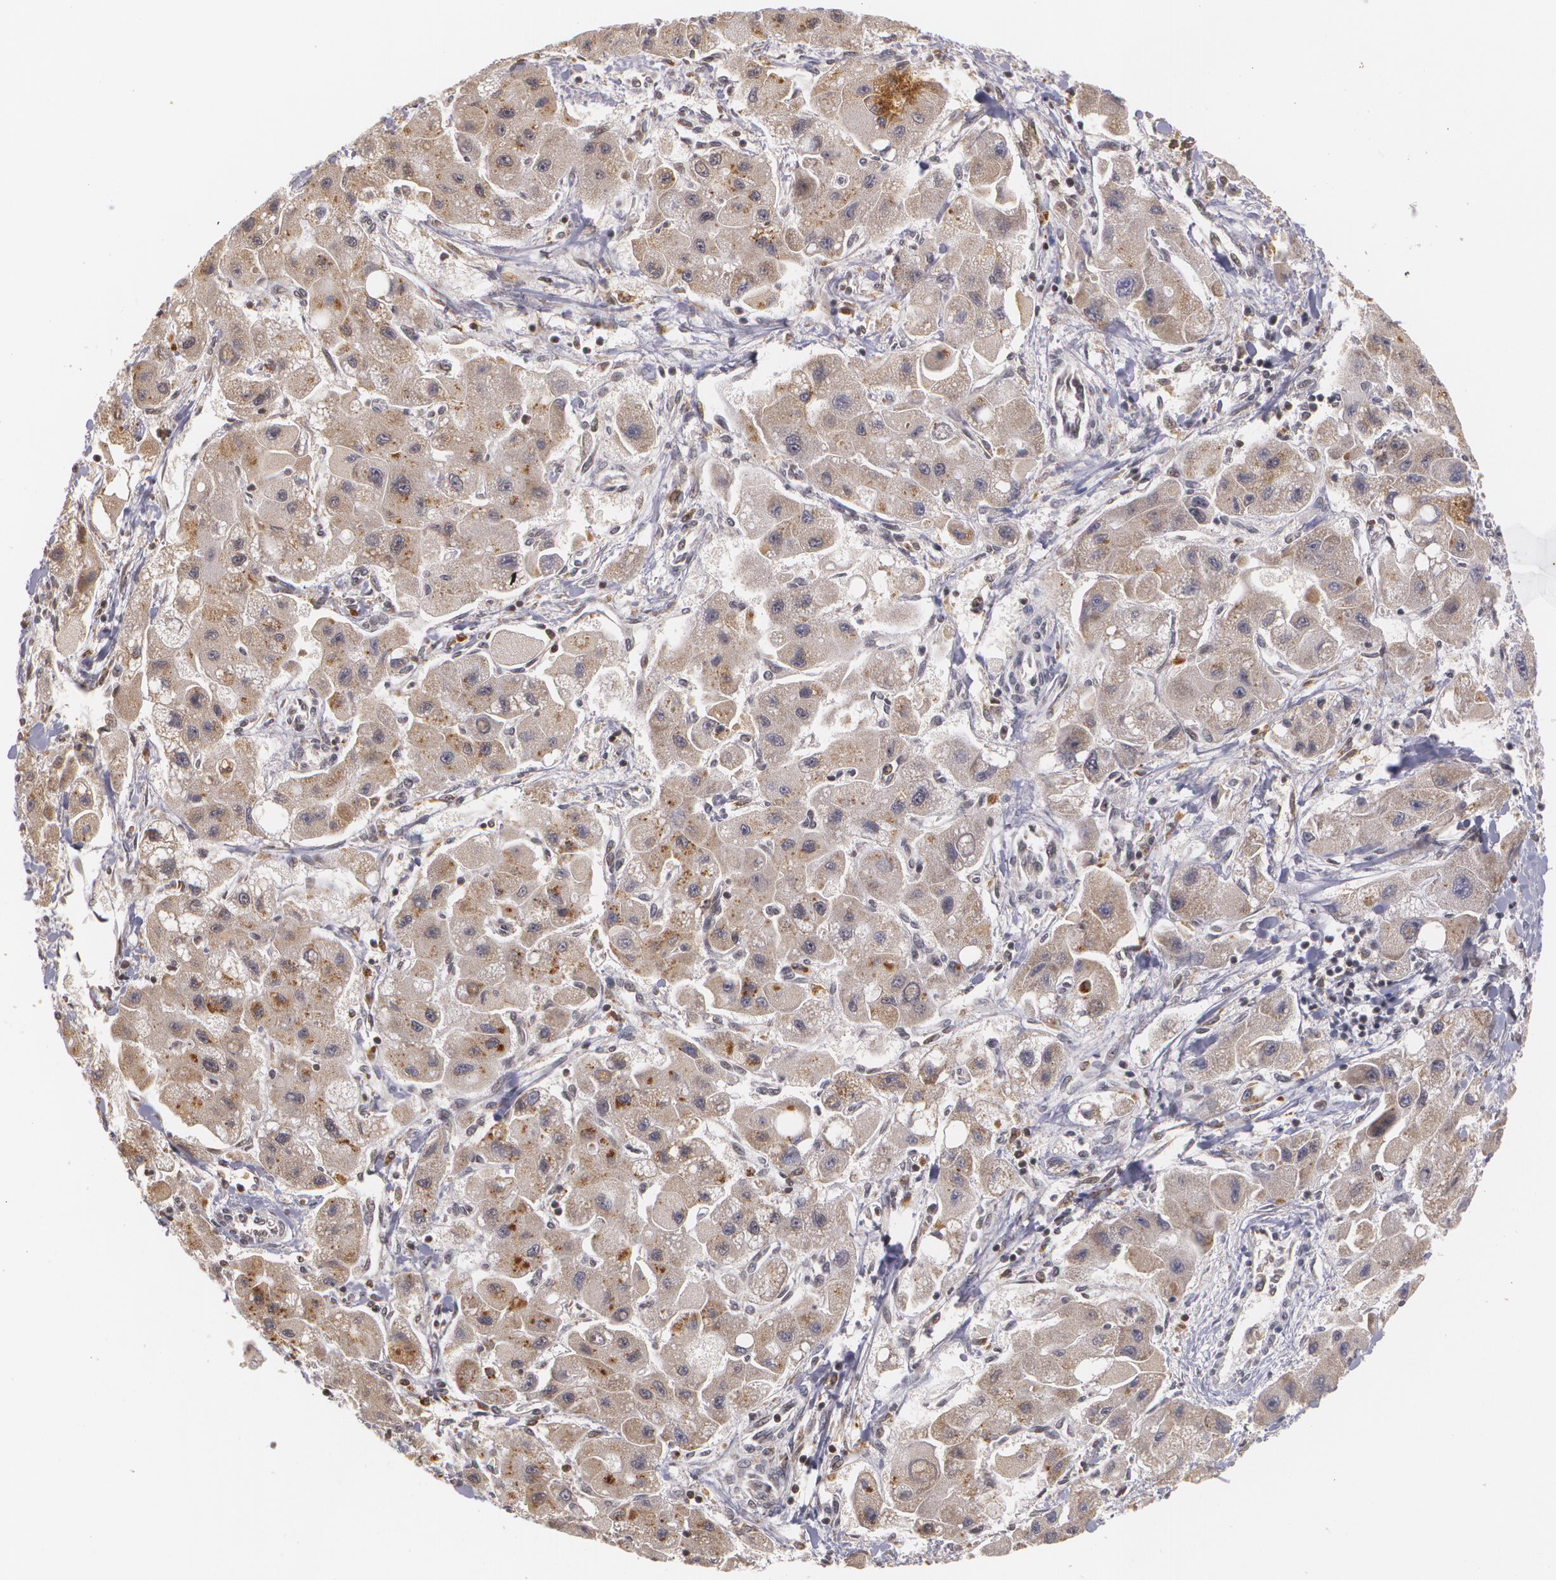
{"staining": {"intensity": "weak", "quantity": ">75%", "location": "cytoplasmic/membranous"}, "tissue": "liver cancer", "cell_type": "Tumor cells", "image_type": "cancer", "snomed": [{"axis": "morphology", "description": "Carcinoma, Hepatocellular, NOS"}, {"axis": "topography", "description": "Liver"}], "caption": "This micrograph reveals immunohistochemistry staining of liver cancer (hepatocellular carcinoma), with low weak cytoplasmic/membranous positivity in about >75% of tumor cells.", "gene": "VAV3", "patient": {"sex": "male", "age": 24}}